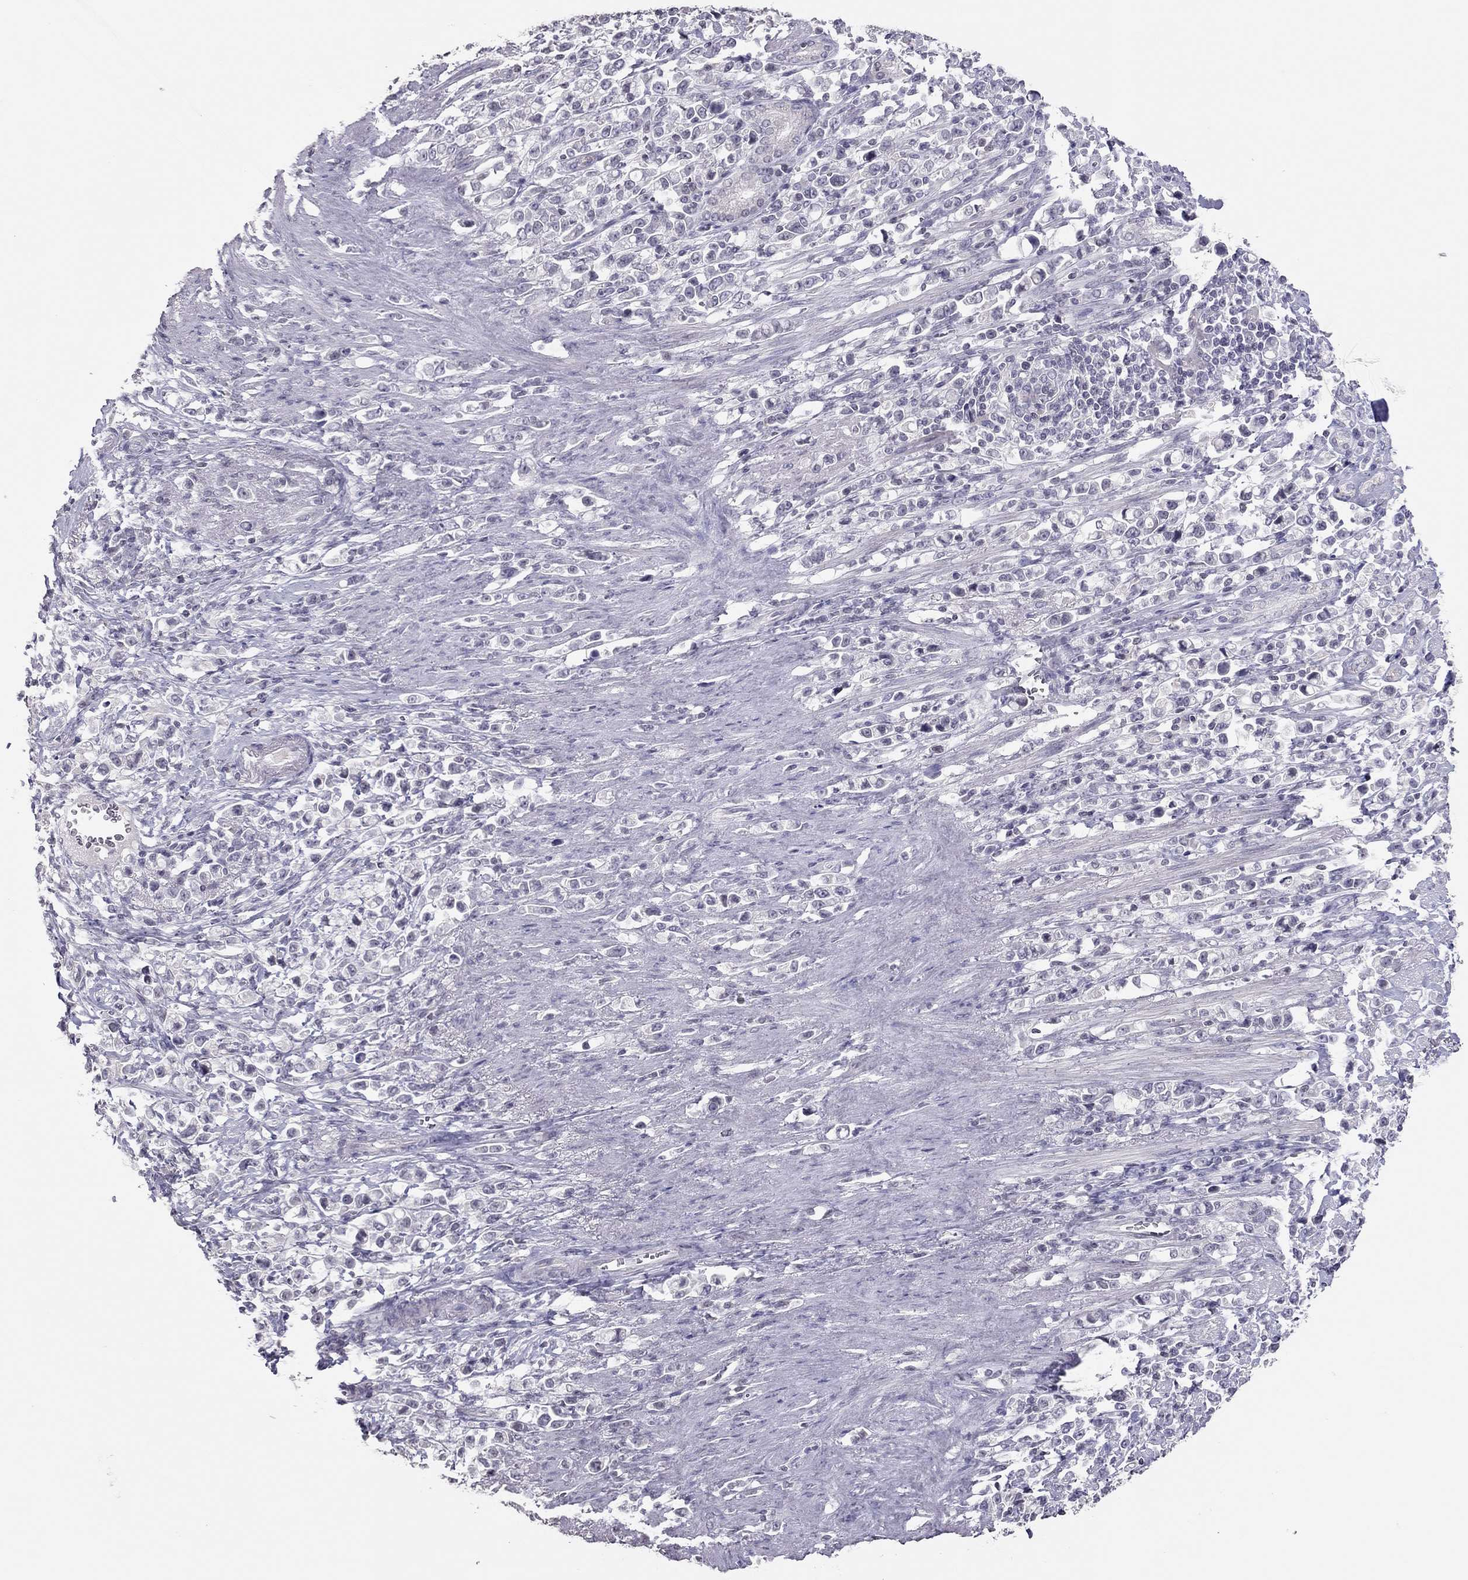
{"staining": {"intensity": "negative", "quantity": "none", "location": "none"}, "tissue": "stomach cancer", "cell_type": "Tumor cells", "image_type": "cancer", "snomed": [{"axis": "morphology", "description": "Adenocarcinoma, NOS"}, {"axis": "topography", "description": "Stomach"}], "caption": "Tumor cells are negative for brown protein staining in stomach cancer. (Stains: DAB (3,3'-diaminobenzidine) IHC with hematoxylin counter stain, Microscopy: brightfield microscopy at high magnification).", "gene": "TSHB", "patient": {"sex": "male", "age": 63}}